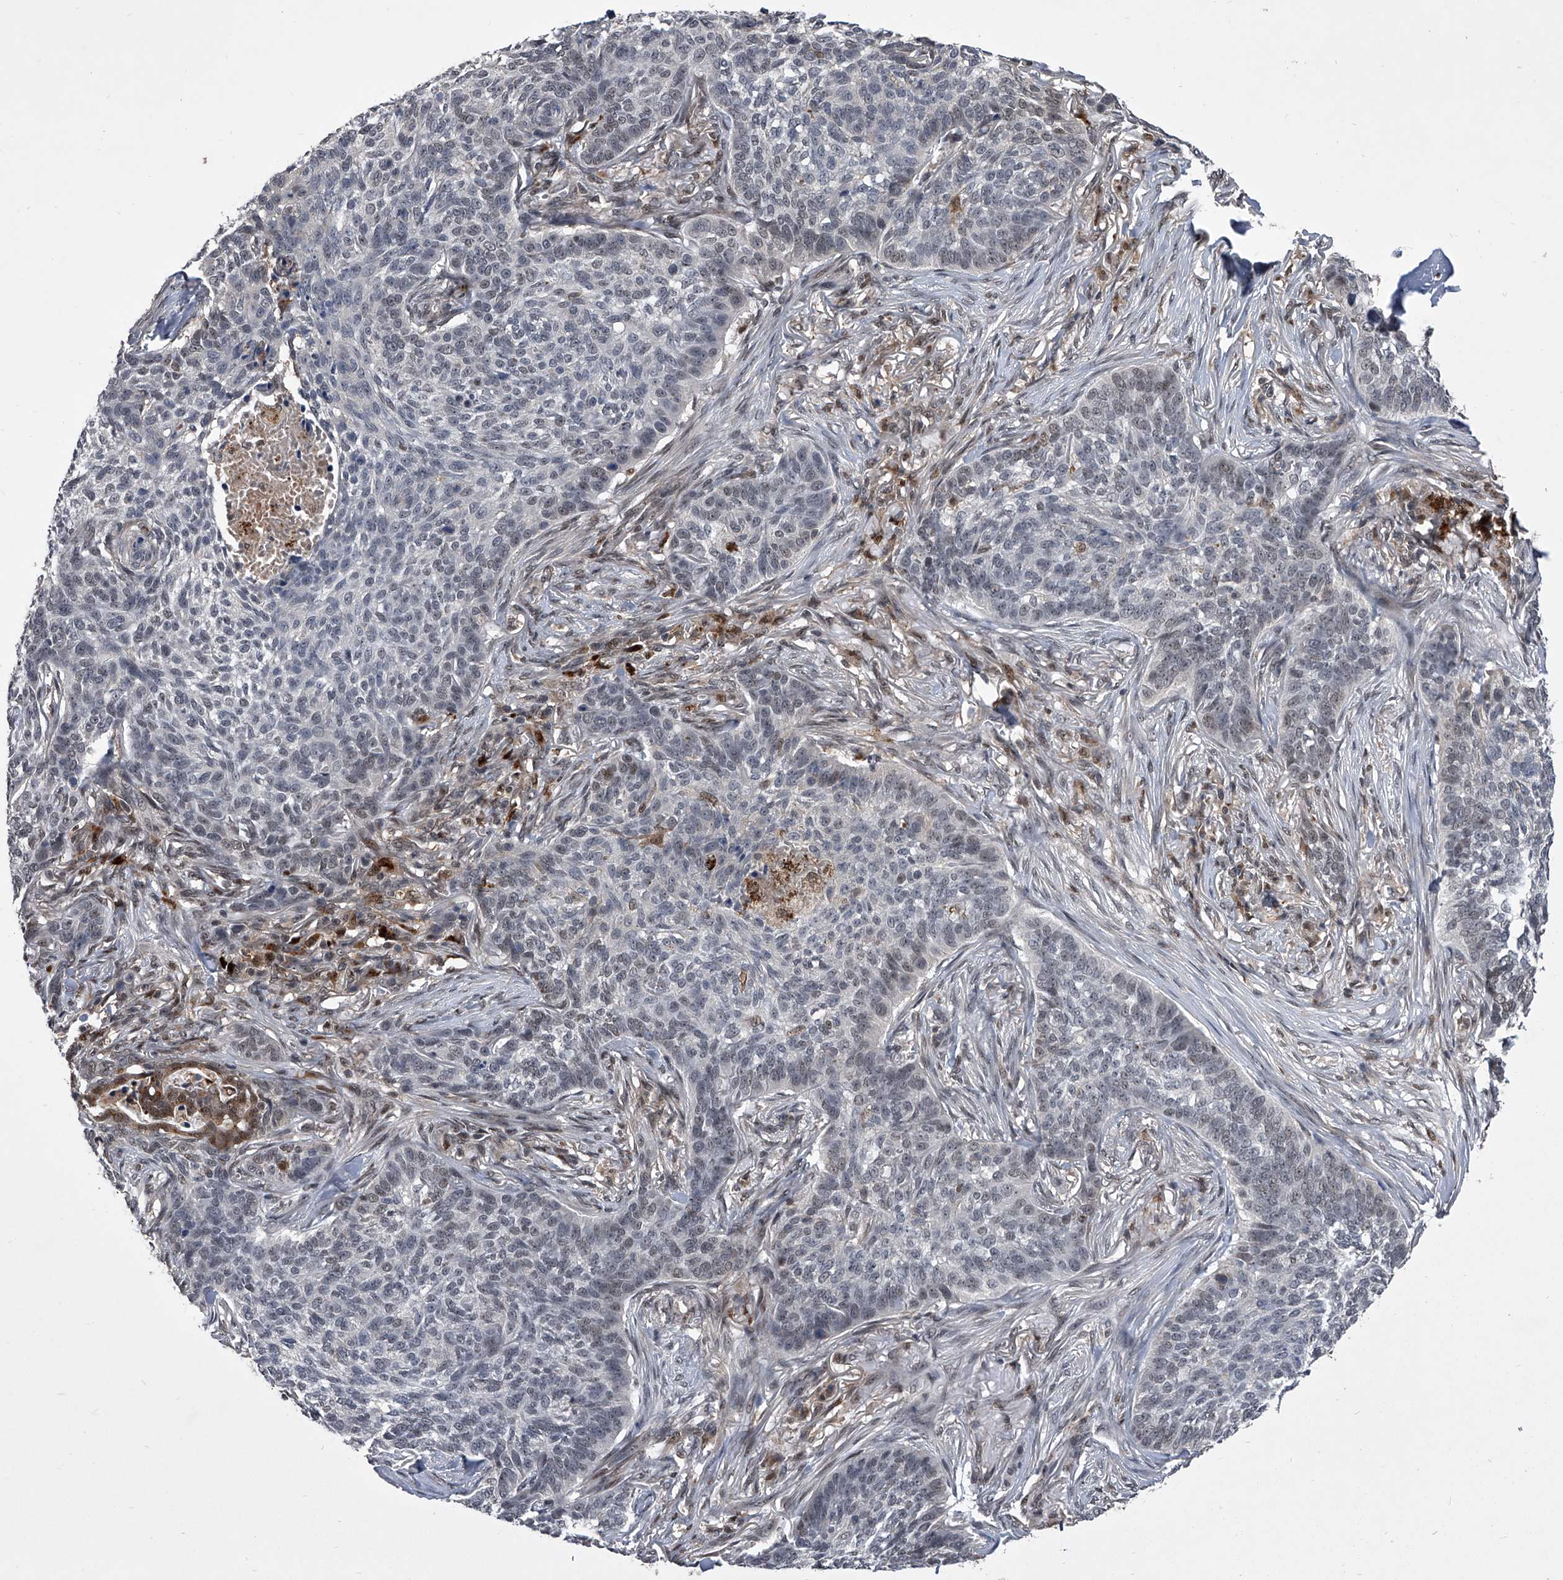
{"staining": {"intensity": "negative", "quantity": "none", "location": "none"}, "tissue": "skin cancer", "cell_type": "Tumor cells", "image_type": "cancer", "snomed": [{"axis": "morphology", "description": "Basal cell carcinoma"}, {"axis": "topography", "description": "Skin"}], "caption": "This is an immunohistochemistry (IHC) micrograph of human basal cell carcinoma (skin). There is no positivity in tumor cells.", "gene": "CMTR1", "patient": {"sex": "male", "age": 85}}